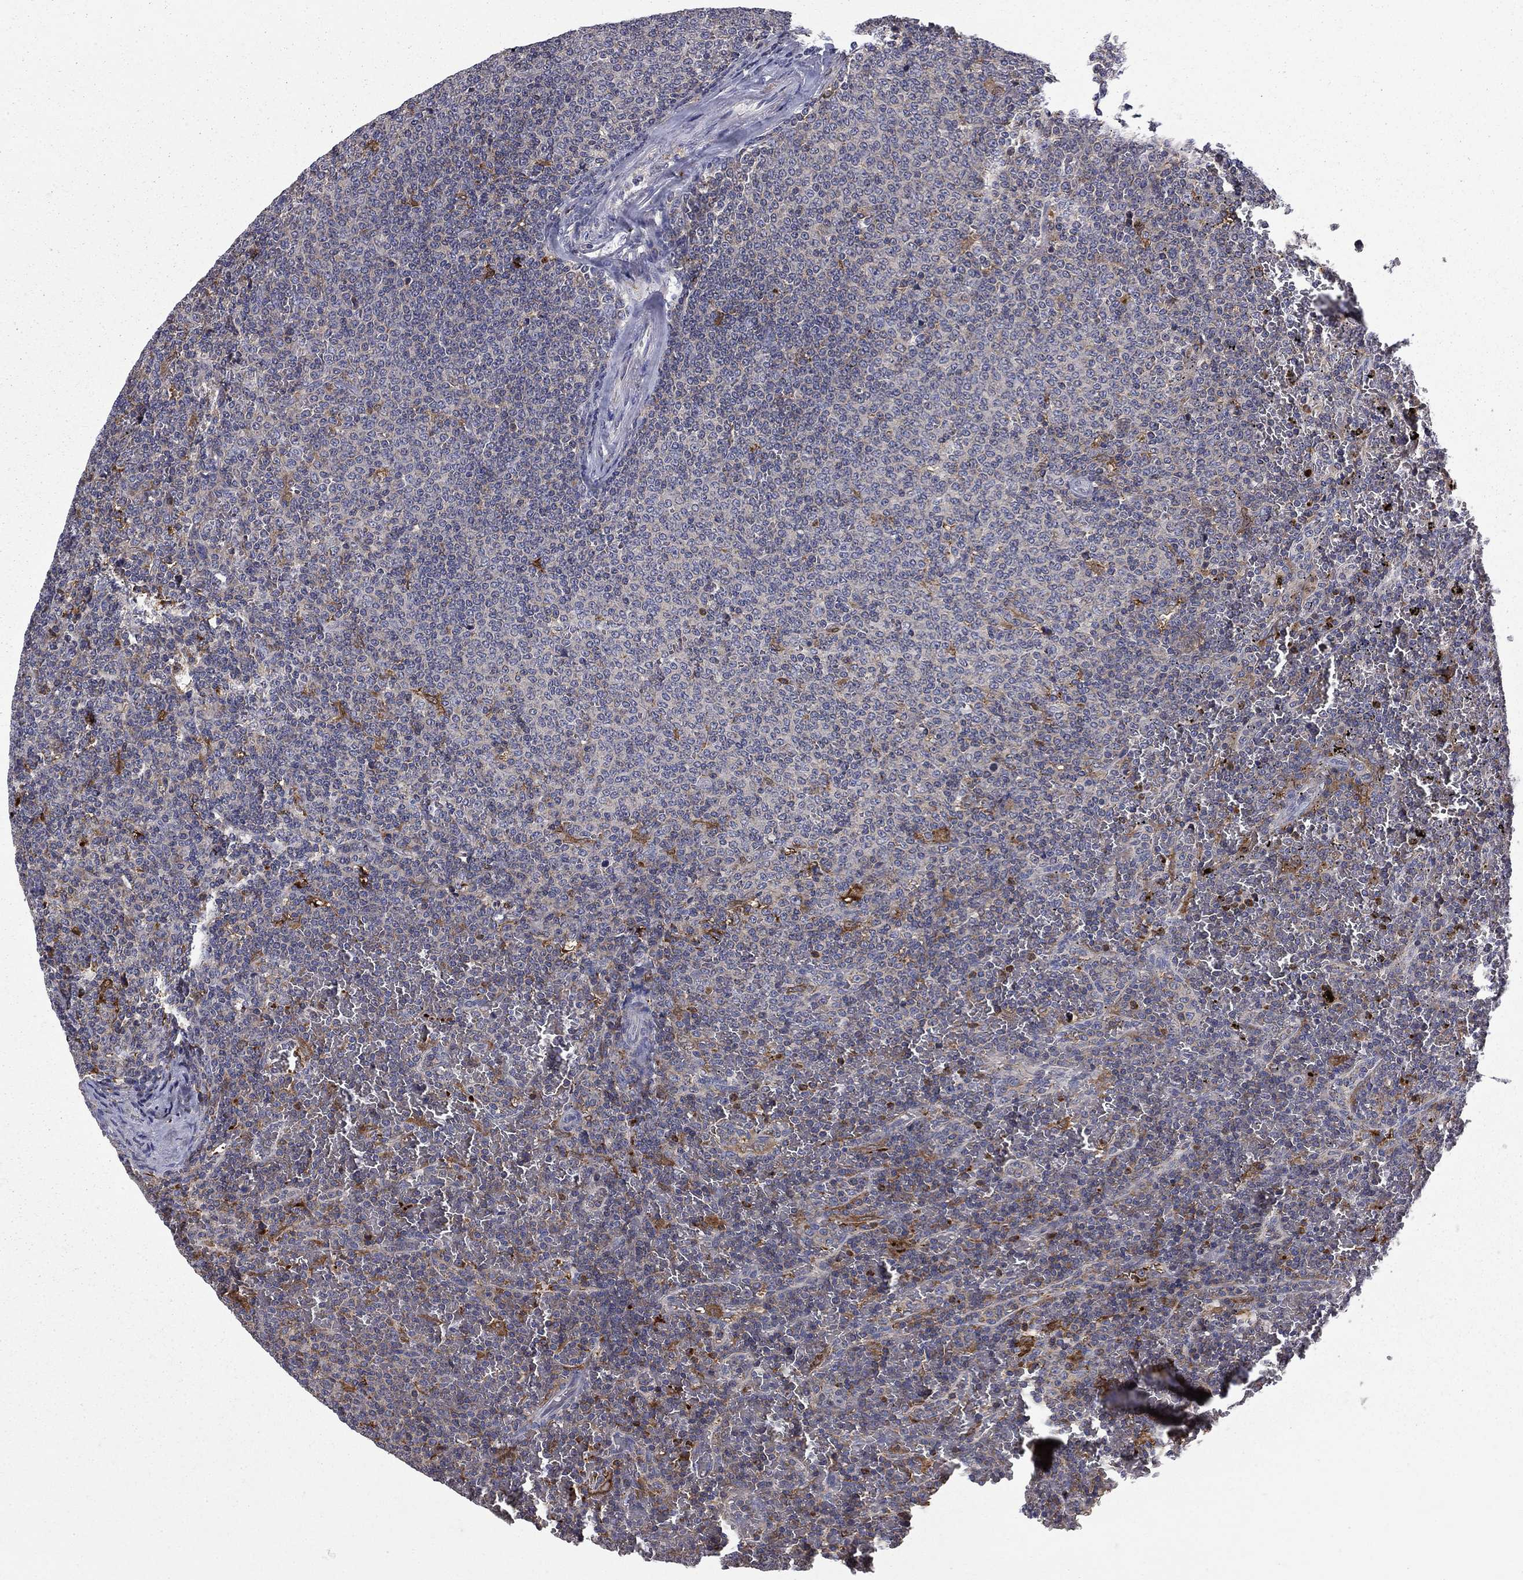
{"staining": {"intensity": "strong", "quantity": "<25%", "location": "cytoplasmic/membranous"}, "tissue": "lymphoma", "cell_type": "Tumor cells", "image_type": "cancer", "snomed": [{"axis": "morphology", "description": "Malignant lymphoma, non-Hodgkin's type, Low grade"}, {"axis": "topography", "description": "Spleen"}], "caption": "Malignant lymphoma, non-Hodgkin's type (low-grade) was stained to show a protein in brown. There is medium levels of strong cytoplasmic/membranous expression in about <25% of tumor cells. (Stains: DAB (3,3'-diaminobenzidine) in brown, nuclei in blue, Microscopy: brightfield microscopy at high magnification).", "gene": "CEACAM7", "patient": {"sex": "female", "age": 77}}